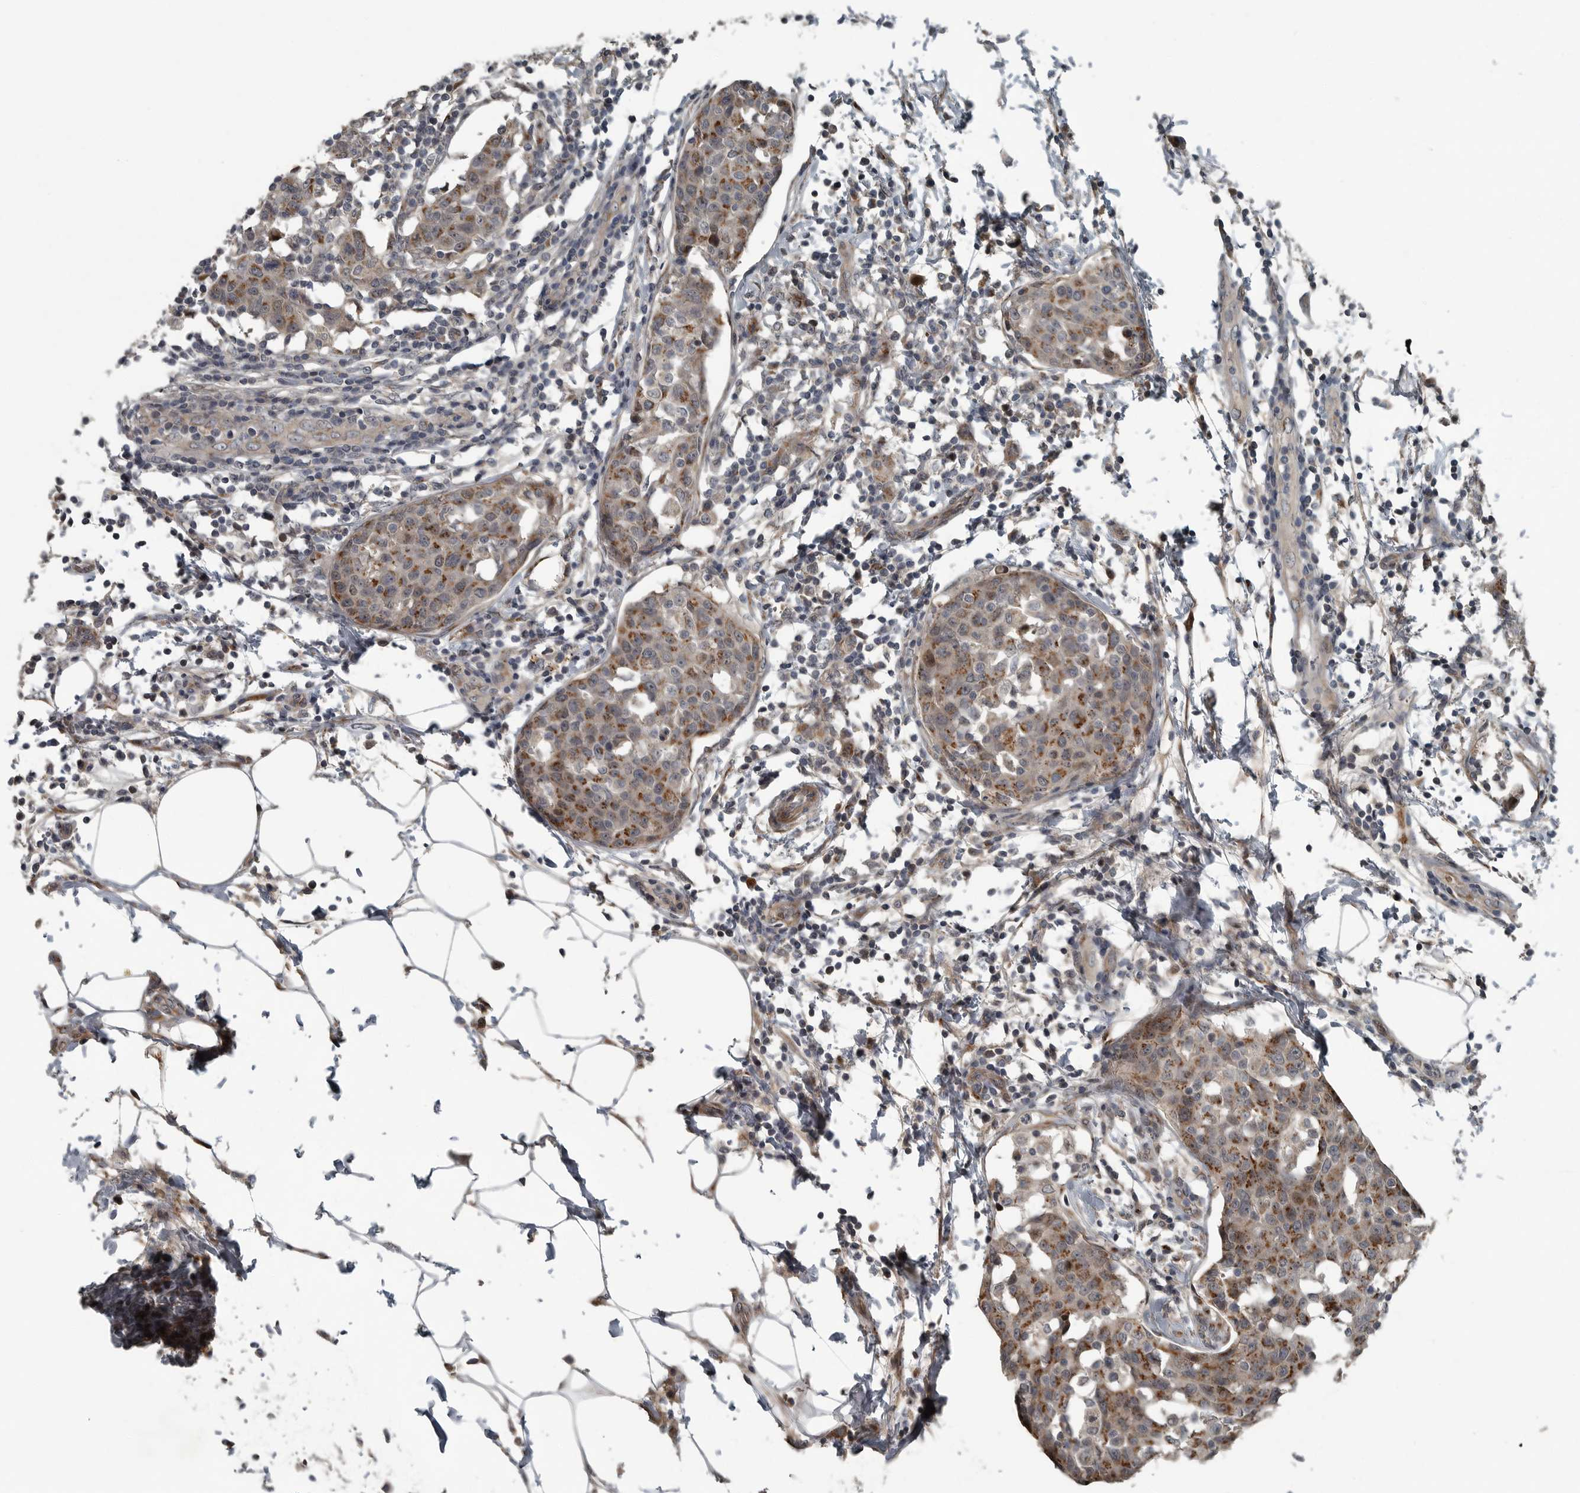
{"staining": {"intensity": "moderate", "quantity": ">75%", "location": "cytoplasmic/membranous"}, "tissue": "breast cancer", "cell_type": "Tumor cells", "image_type": "cancer", "snomed": [{"axis": "morphology", "description": "Normal tissue, NOS"}, {"axis": "morphology", "description": "Duct carcinoma"}, {"axis": "topography", "description": "Breast"}], "caption": "Immunohistochemical staining of breast infiltrating ductal carcinoma reveals medium levels of moderate cytoplasmic/membranous positivity in approximately >75% of tumor cells. Nuclei are stained in blue.", "gene": "ZNF345", "patient": {"sex": "female", "age": 37}}